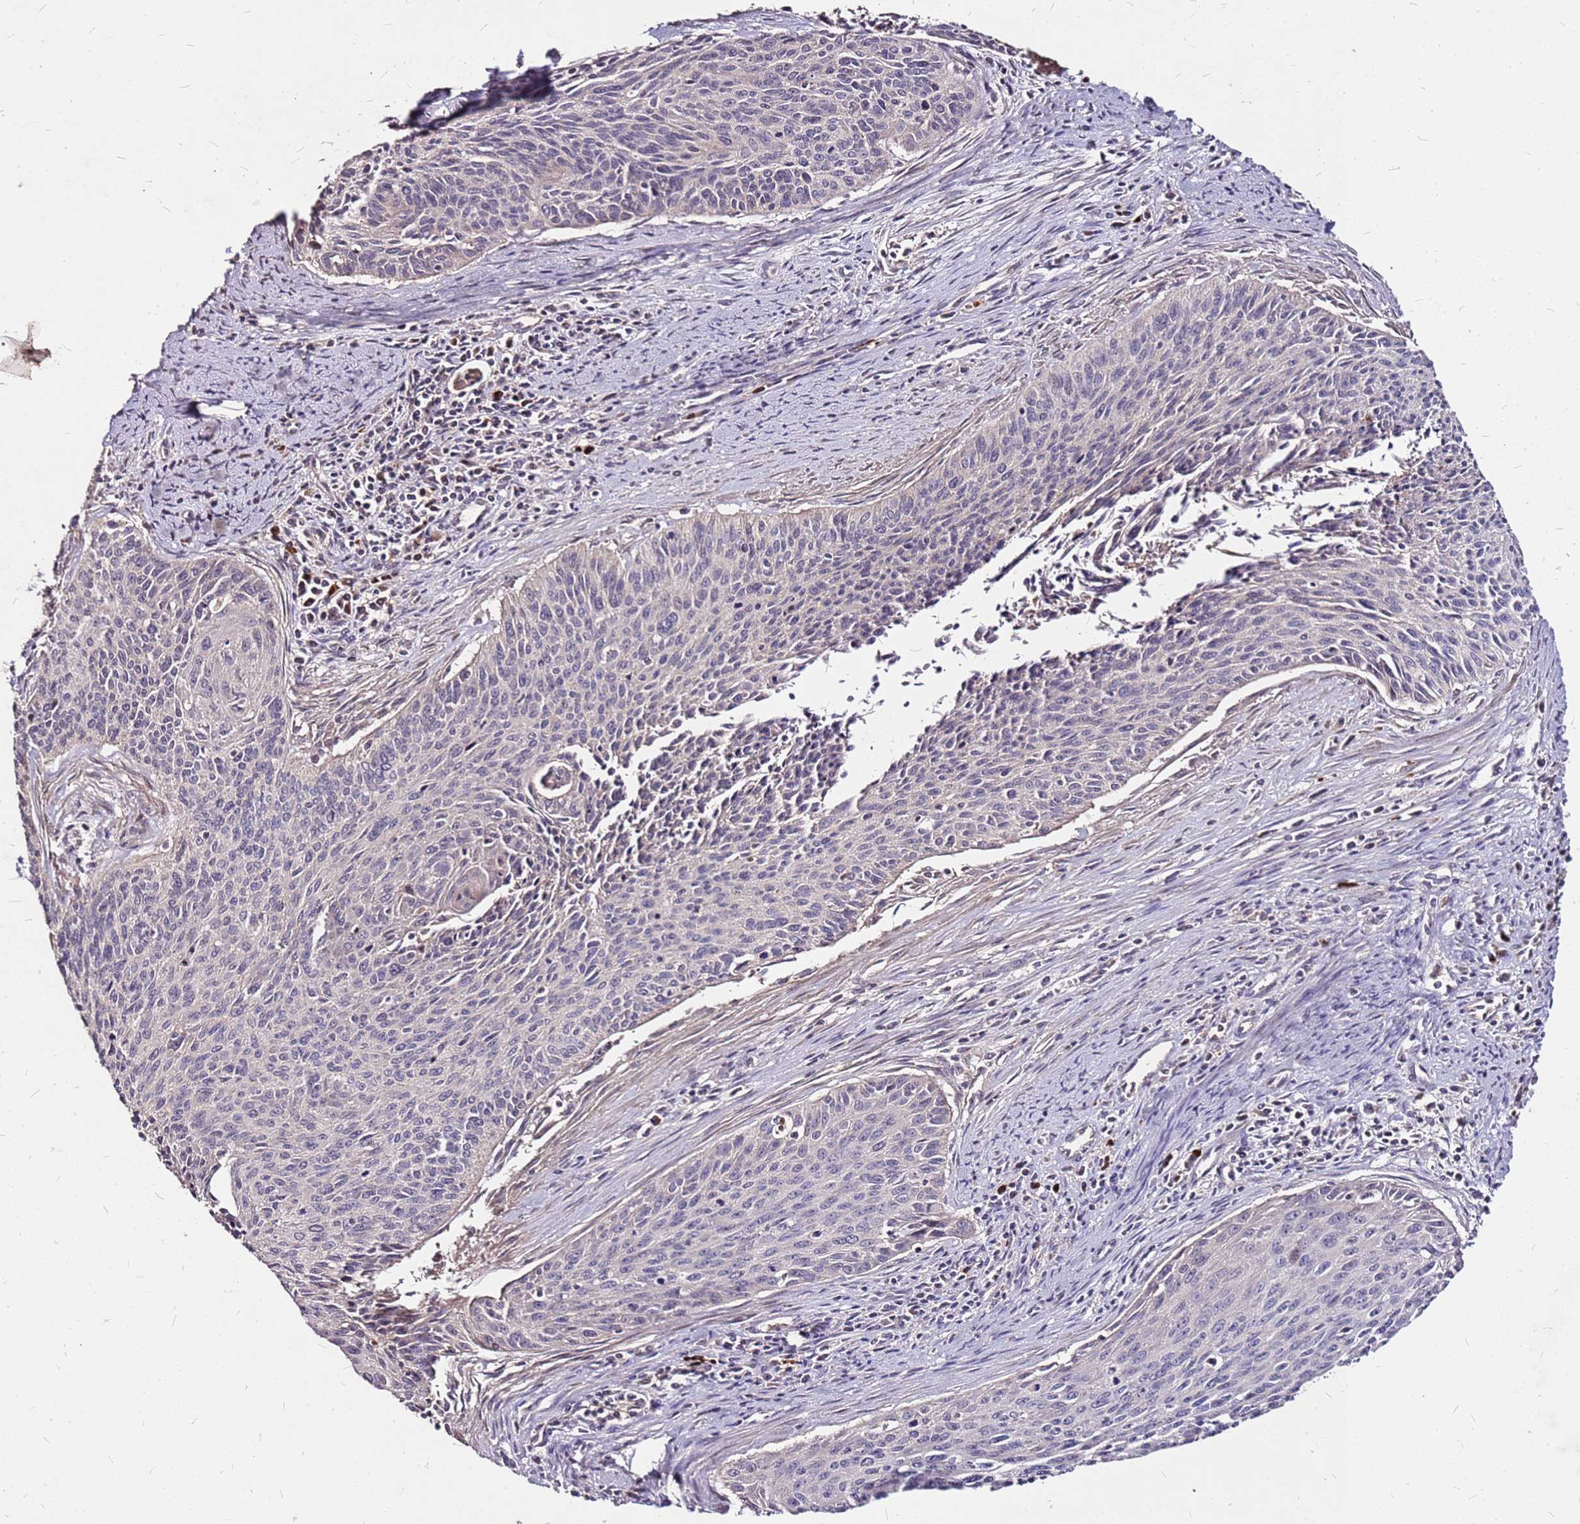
{"staining": {"intensity": "negative", "quantity": "none", "location": "none"}, "tissue": "cervical cancer", "cell_type": "Tumor cells", "image_type": "cancer", "snomed": [{"axis": "morphology", "description": "Squamous cell carcinoma, NOS"}, {"axis": "topography", "description": "Cervix"}], "caption": "Immunohistochemical staining of cervical cancer (squamous cell carcinoma) displays no significant staining in tumor cells.", "gene": "DCDC2C", "patient": {"sex": "female", "age": 55}}